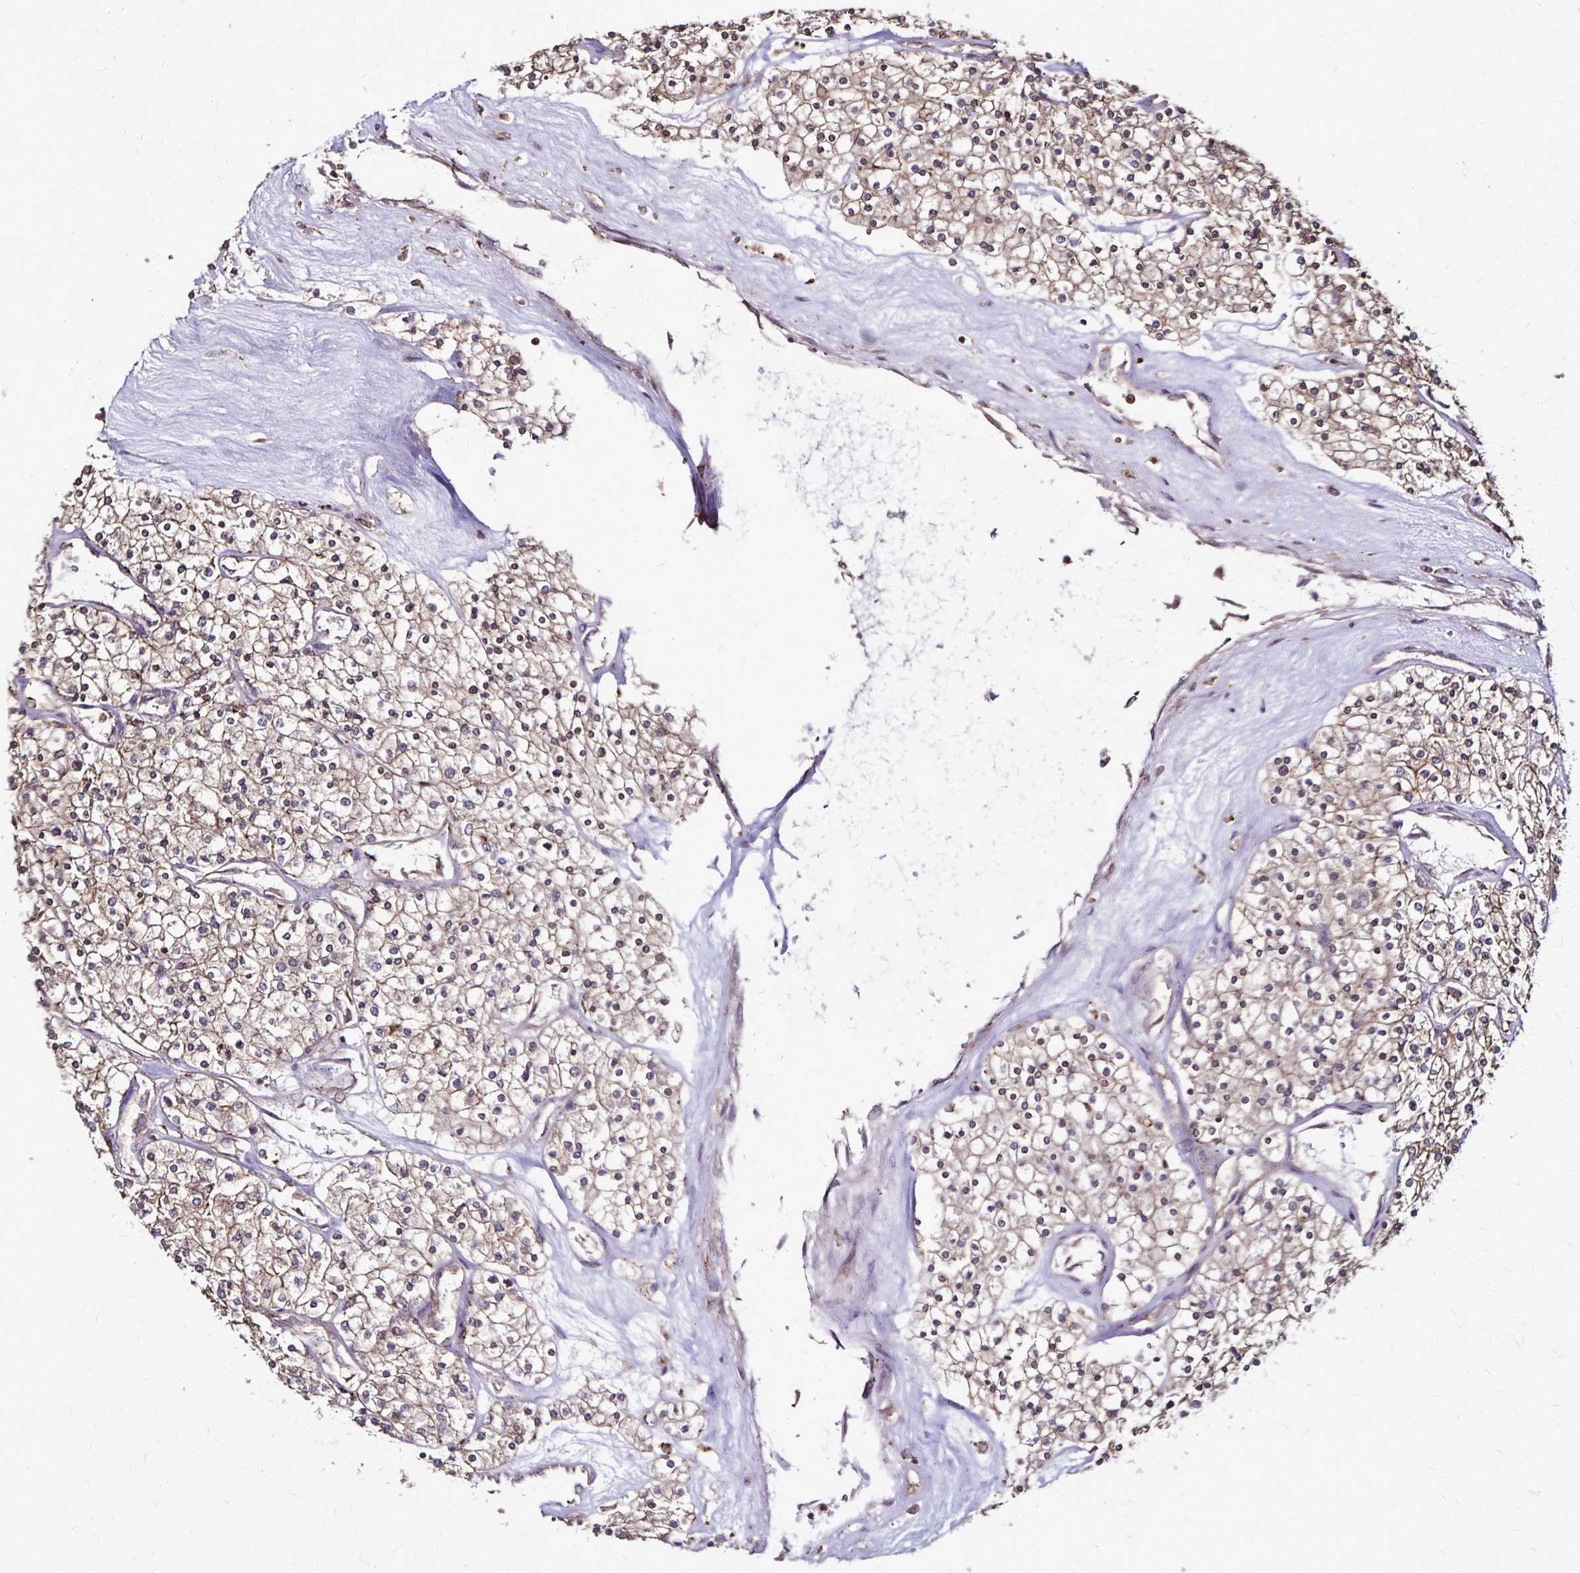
{"staining": {"intensity": "weak", "quantity": ">75%", "location": "cytoplasmic/membranous"}, "tissue": "renal cancer", "cell_type": "Tumor cells", "image_type": "cancer", "snomed": [{"axis": "morphology", "description": "Adenocarcinoma, NOS"}, {"axis": "topography", "description": "Kidney"}], "caption": "Immunohistochemical staining of human adenocarcinoma (renal) demonstrates weak cytoplasmic/membranous protein positivity in about >75% of tumor cells.", "gene": "CHMP1B", "patient": {"sex": "male", "age": 80}}